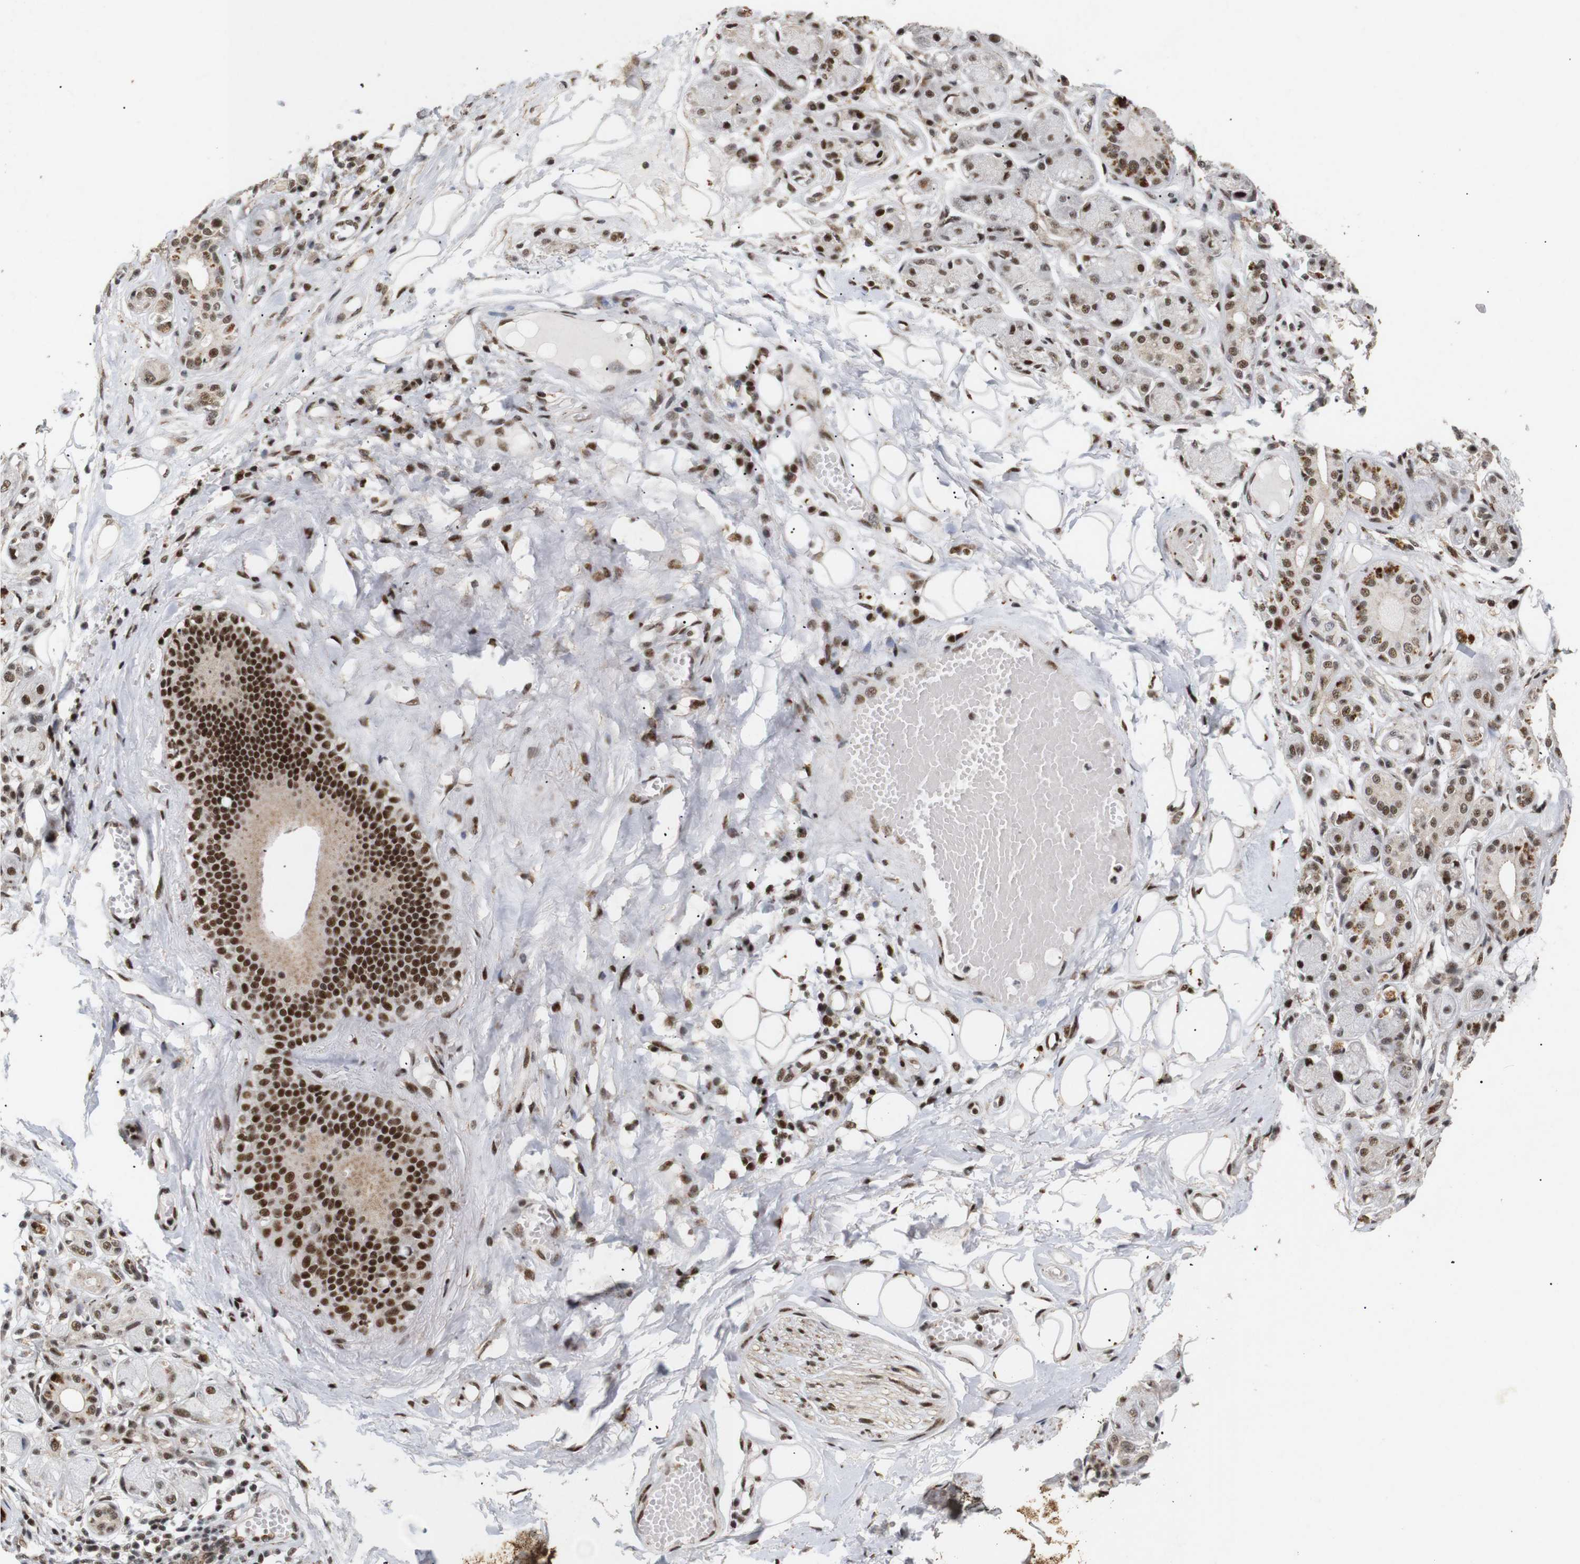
{"staining": {"intensity": "moderate", "quantity": ">75%", "location": "nuclear"}, "tissue": "adipose tissue", "cell_type": "Adipocytes", "image_type": "normal", "snomed": [{"axis": "morphology", "description": "Normal tissue, NOS"}, {"axis": "morphology", "description": "Inflammation, NOS"}, {"axis": "topography", "description": "Salivary gland"}, {"axis": "topography", "description": "Peripheral nerve tissue"}], "caption": "DAB immunohistochemical staining of unremarkable adipose tissue shows moderate nuclear protein expression in approximately >75% of adipocytes.", "gene": "PYM1", "patient": {"sex": "female", "age": 75}}